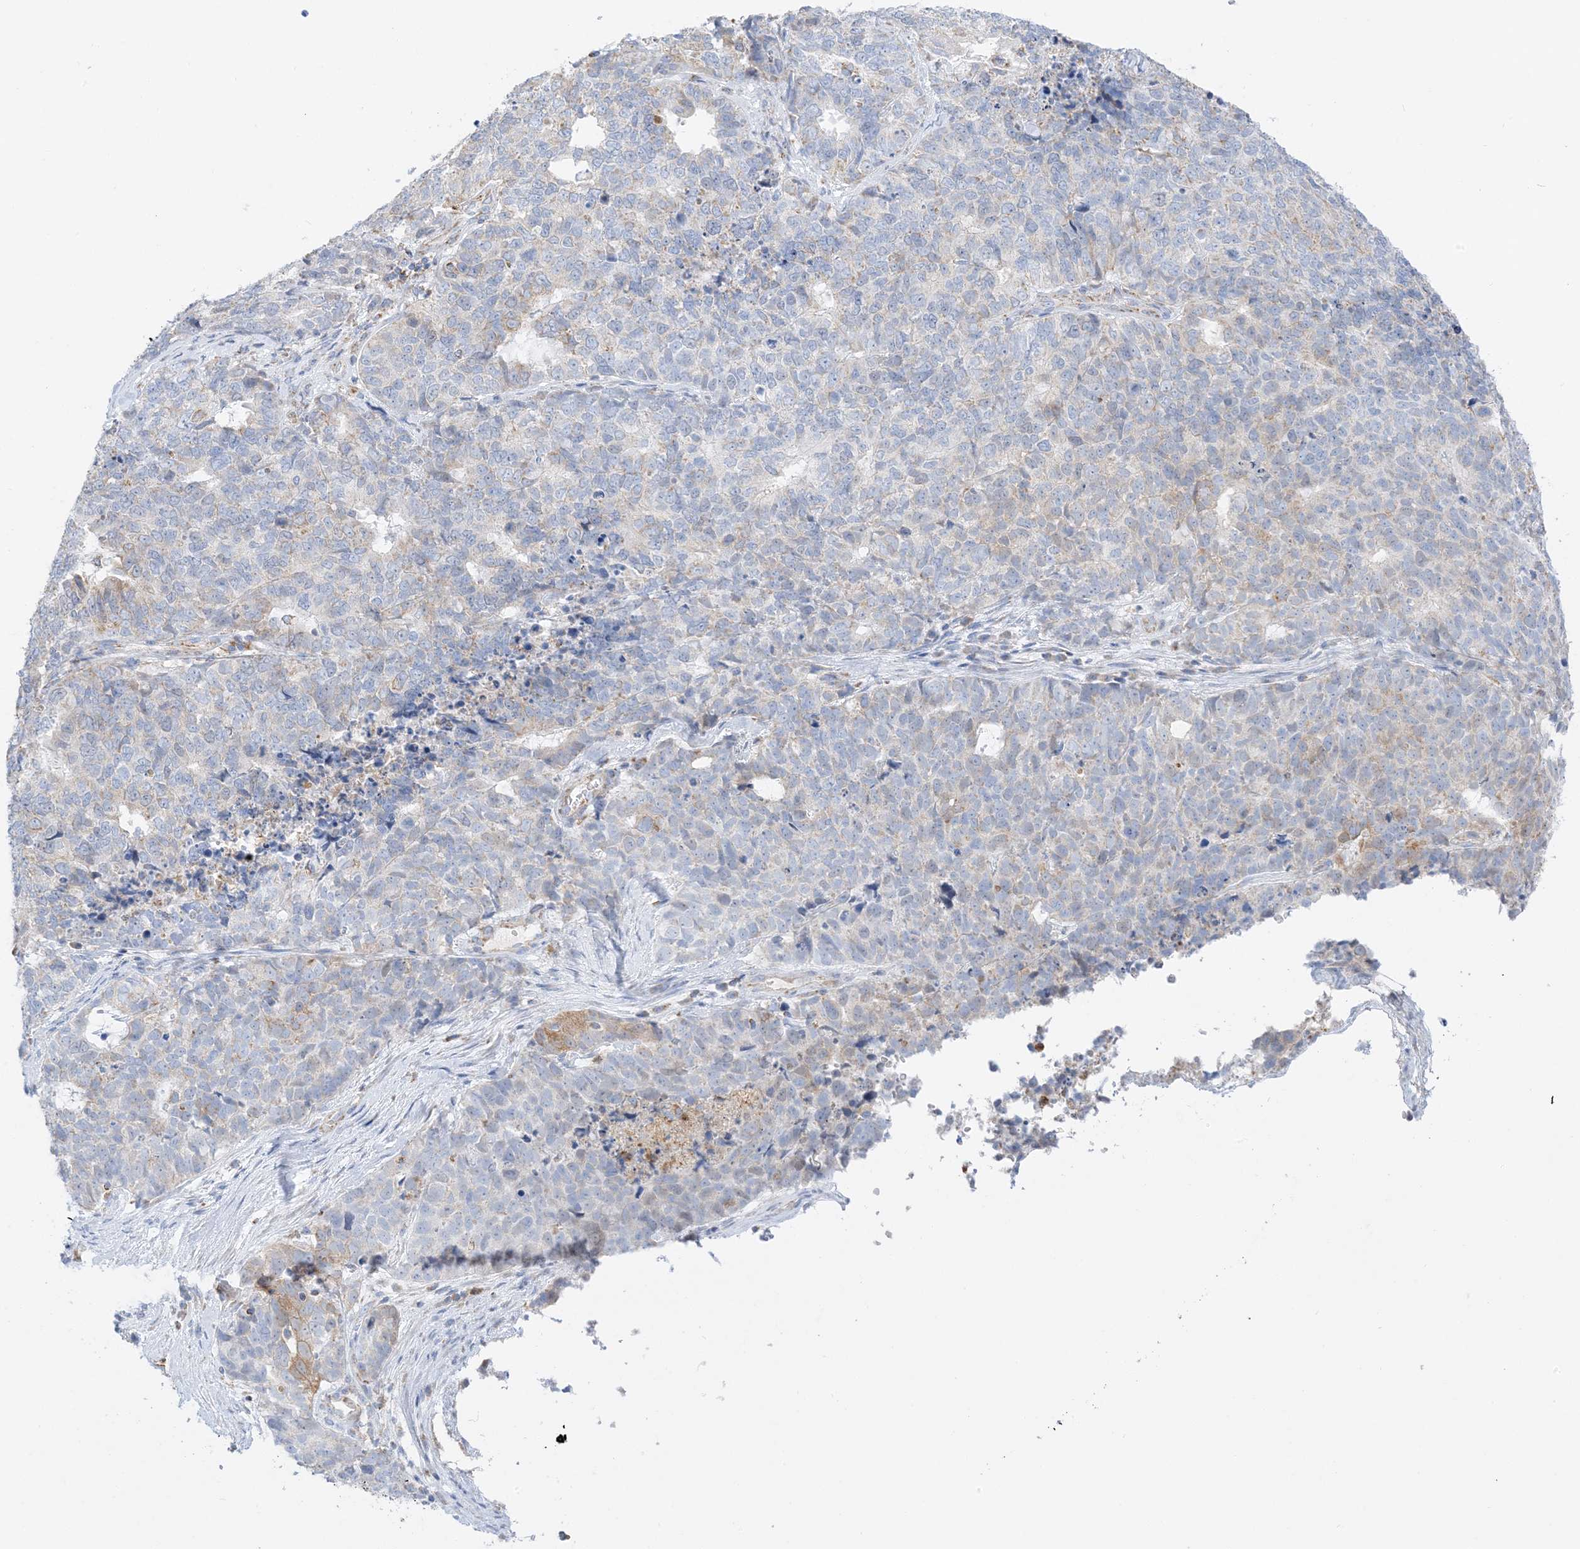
{"staining": {"intensity": "weak", "quantity": "<25%", "location": "cytoplasmic/membranous"}, "tissue": "cervical cancer", "cell_type": "Tumor cells", "image_type": "cancer", "snomed": [{"axis": "morphology", "description": "Squamous cell carcinoma, NOS"}, {"axis": "topography", "description": "Cervix"}], "caption": "Micrograph shows no significant protein staining in tumor cells of cervical squamous cell carcinoma. (DAB immunohistochemistry (IHC) visualized using brightfield microscopy, high magnification).", "gene": "CAPN13", "patient": {"sex": "female", "age": 63}}